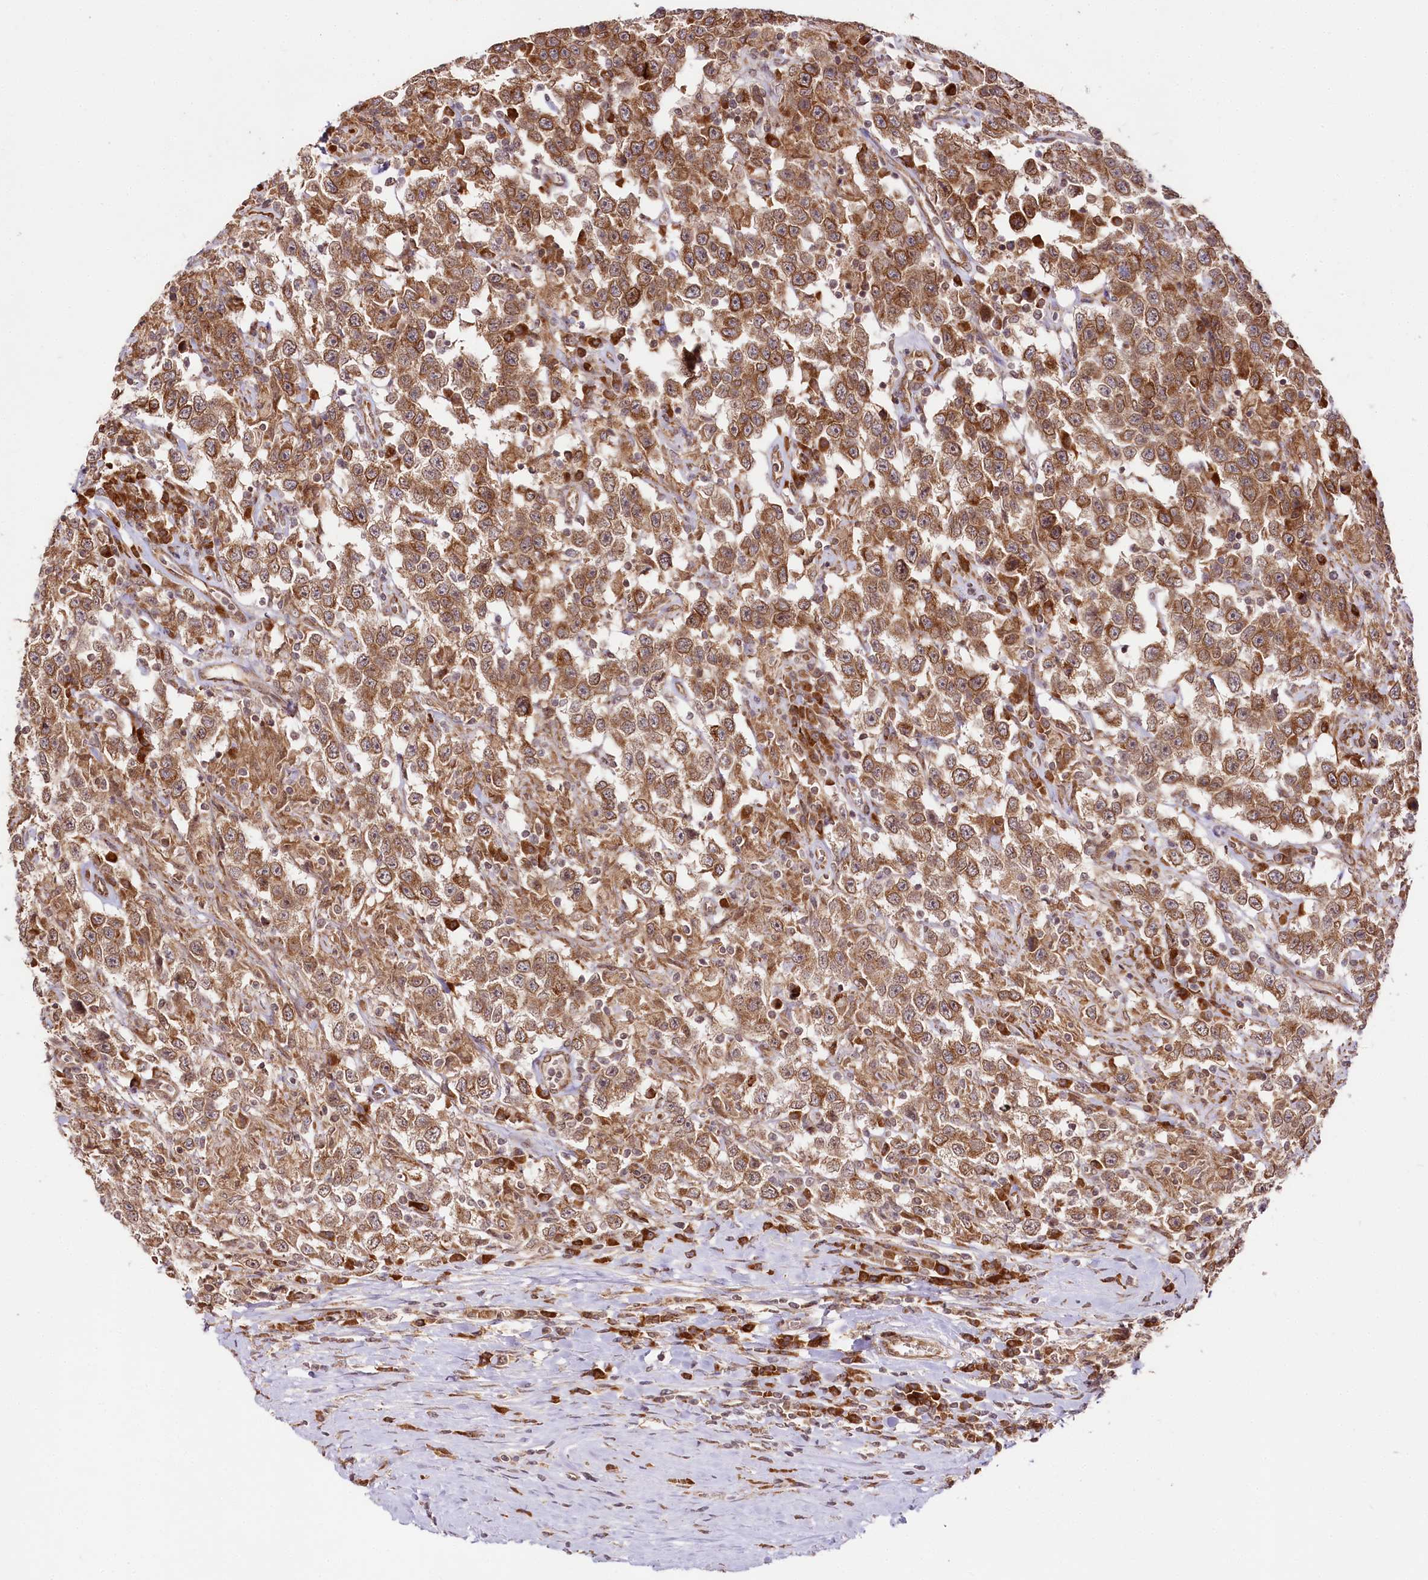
{"staining": {"intensity": "moderate", "quantity": ">75%", "location": "cytoplasmic/membranous"}, "tissue": "testis cancer", "cell_type": "Tumor cells", "image_type": "cancer", "snomed": [{"axis": "morphology", "description": "Seminoma, NOS"}, {"axis": "topography", "description": "Testis"}], "caption": "Moderate cytoplasmic/membranous protein staining is seen in approximately >75% of tumor cells in testis cancer (seminoma). (DAB IHC with brightfield microscopy, high magnification).", "gene": "ENSG00000144785", "patient": {"sex": "male", "age": 41}}